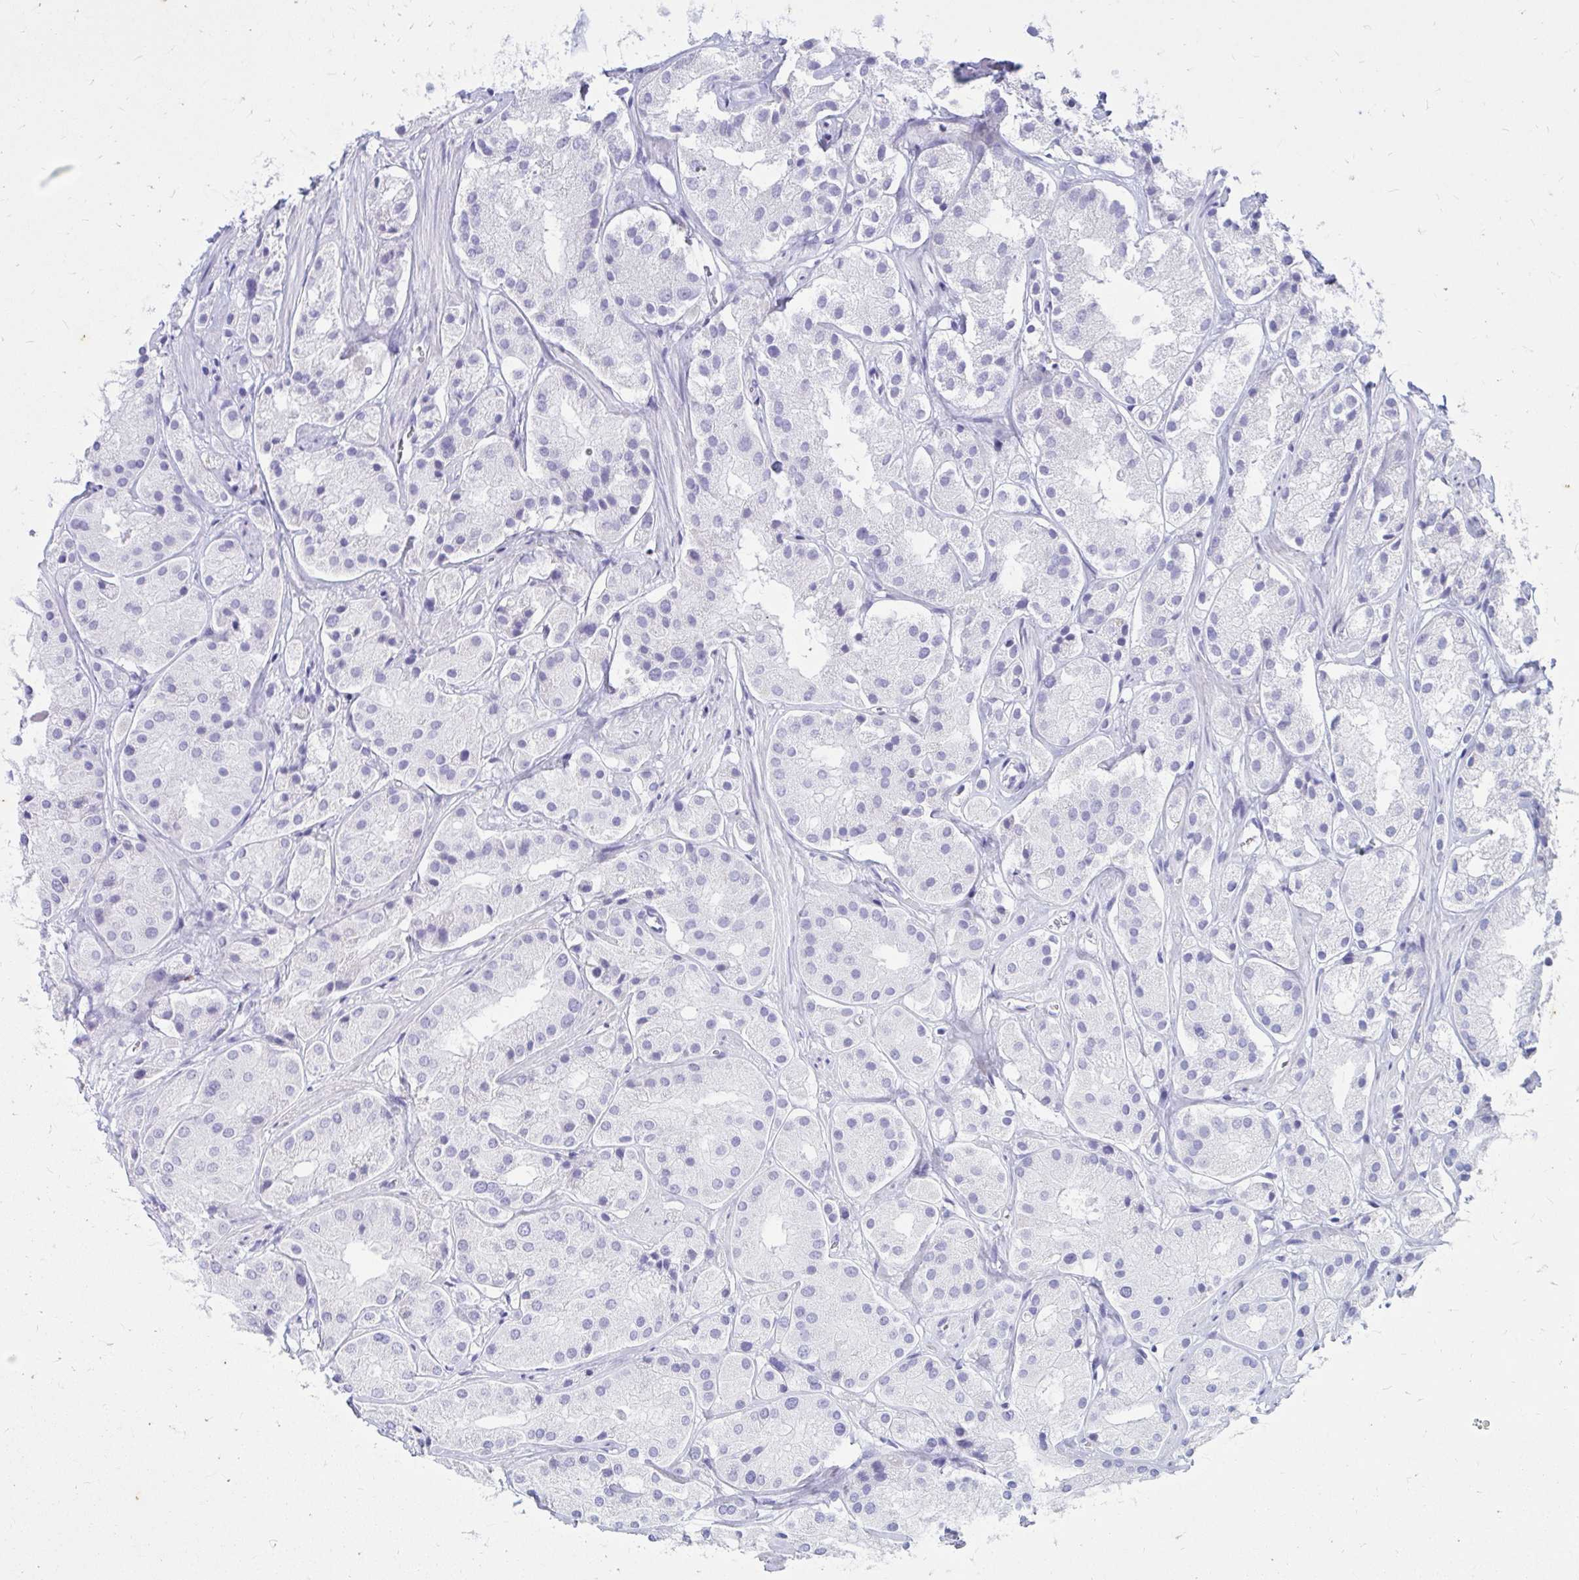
{"staining": {"intensity": "negative", "quantity": "none", "location": "none"}, "tissue": "prostate cancer", "cell_type": "Tumor cells", "image_type": "cancer", "snomed": [{"axis": "morphology", "description": "Adenocarcinoma, Low grade"}, {"axis": "topography", "description": "Prostate"}], "caption": "This photomicrograph is of prostate low-grade adenocarcinoma stained with IHC to label a protein in brown with the nuclei are counter-stained blue. There is no staining in tumor cells. Nuclei are stained in blue.", "gene": "NANOGNB", "patient": {"sex": "male", "age": 69}}